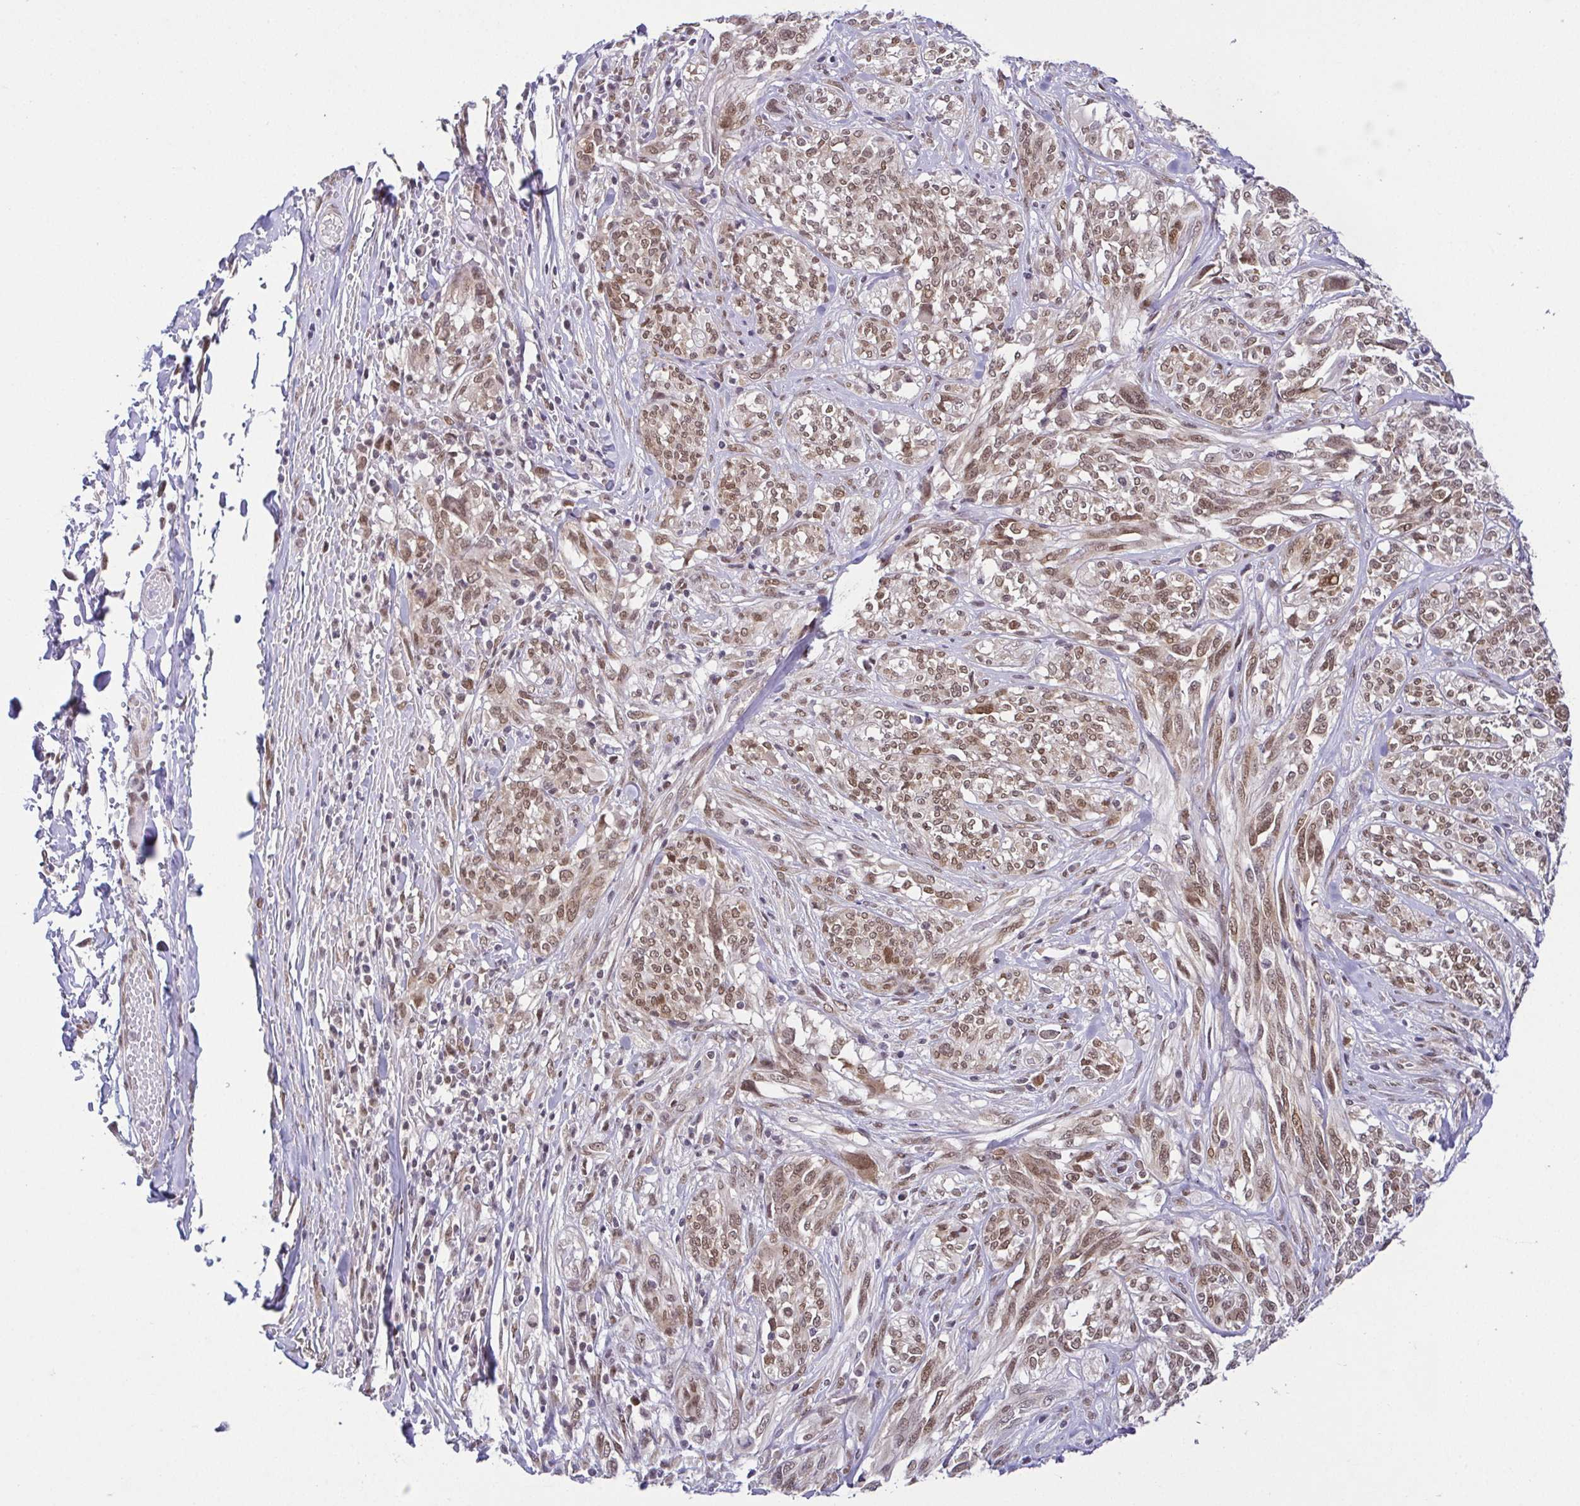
{"staining": {"intensity": "moderate", "quantity": ">75%", "location": "nuclear"}, "tissue": "melanoma", "cell_type": "Tumor cells", "image_type": "cancer", "snomed": [{"axis": "morphology", "description": "Malignant melanoma, NOS"}, {"axis": "topography", "description": "Skin"}], "caption": "Protein staining of malignant melanoma tissue reveals moderate nuclear expression in about >75% of tumor cells.", "gene": "RBM3", "patient": {"sex": "female", "age": 91}}